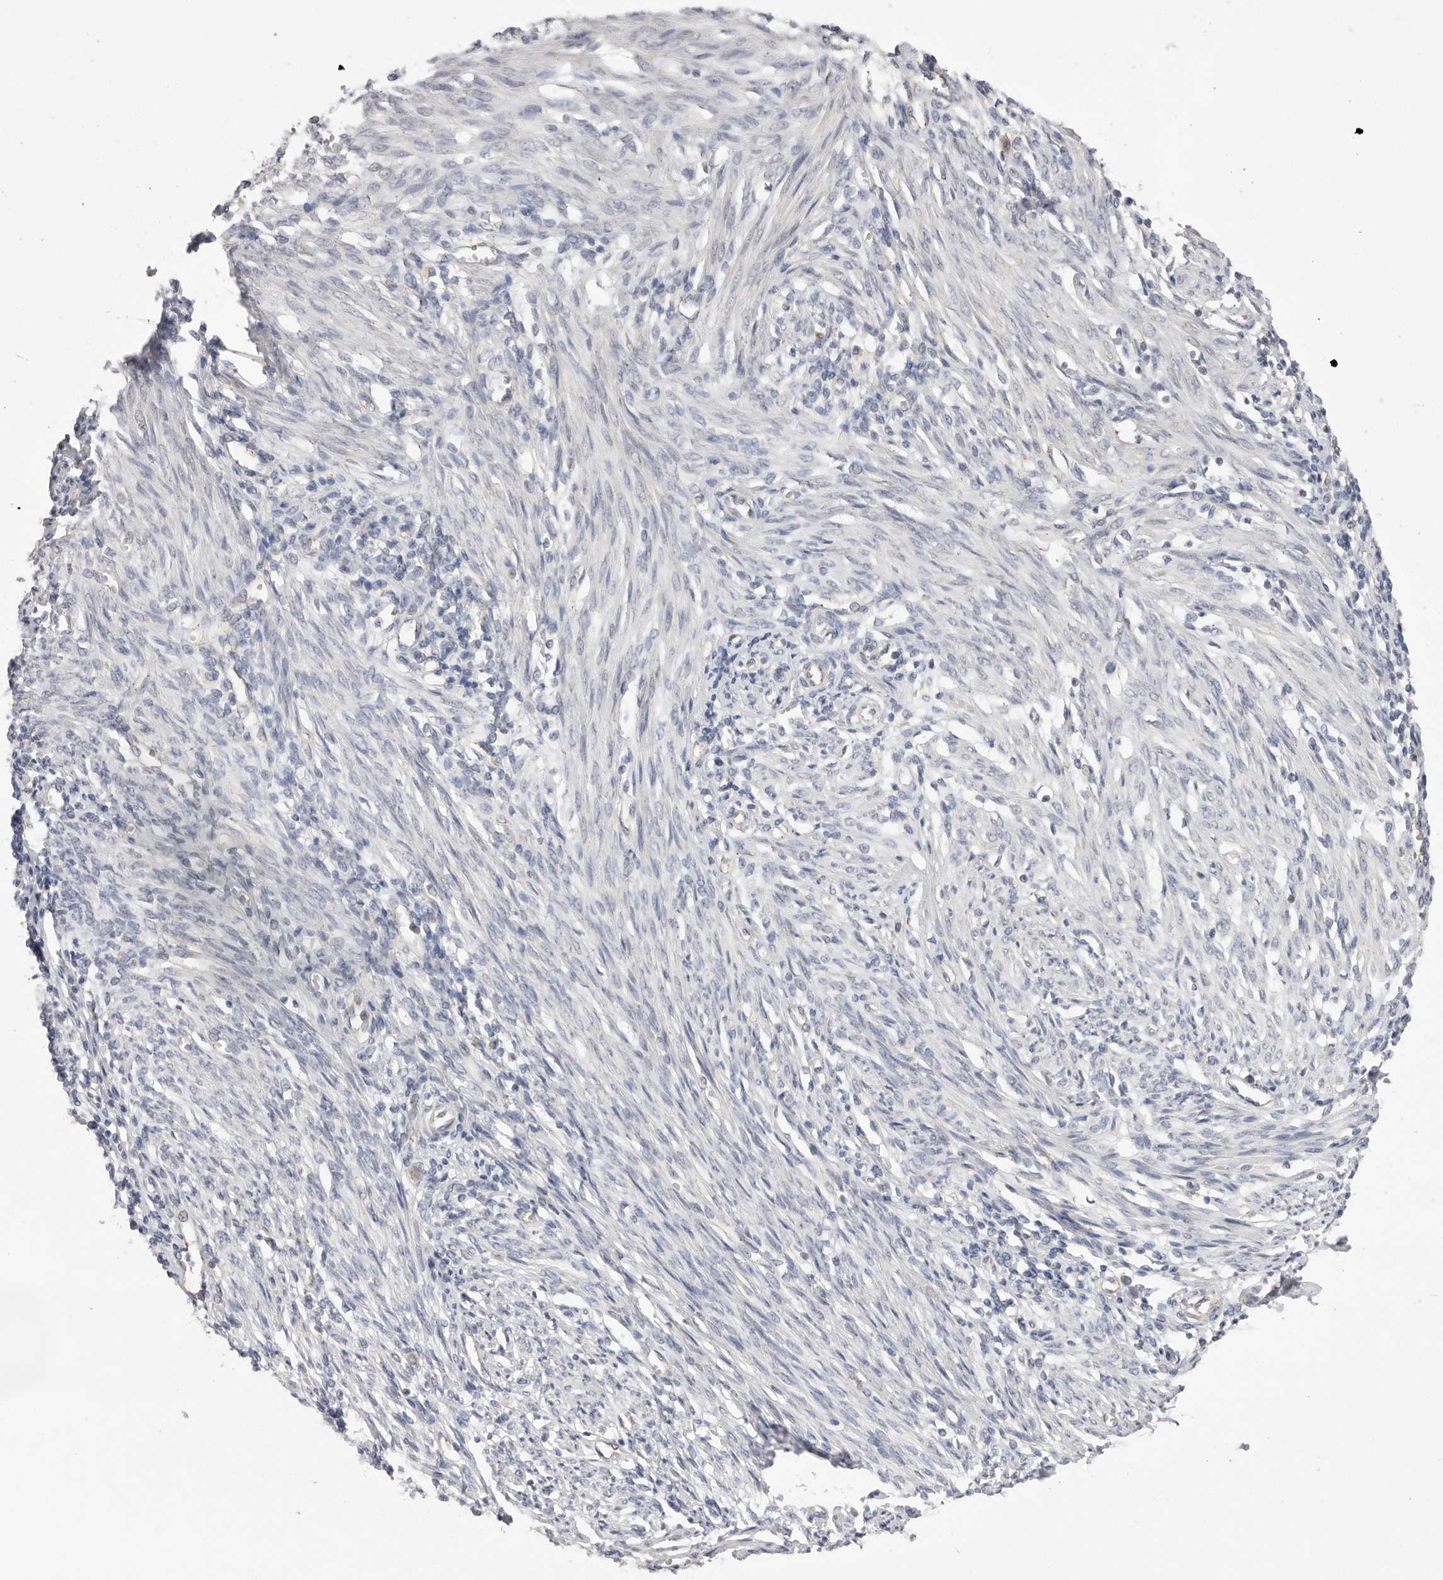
{"staining": {"intensity": "negative", "quantity": "none", "location": "none"}, "tissue": "endometrium", "cell_type": "Cells in endometrial stroma", "image_type": "normal", "snomed": [{"axis": "morphology", "description": "Normal tissue, NOS"}, {"axis": "topography", "description": "Endometrium"}], "caption": "High magnification brightfield microscopy of unremarkable endometrium stained with DAB (brown) and counterstained with hematoxylin (blue): cells in endometrial stroma show no significant expression.", "gene": "TLR3", "patient": {"sex": "female", "age": 66}}